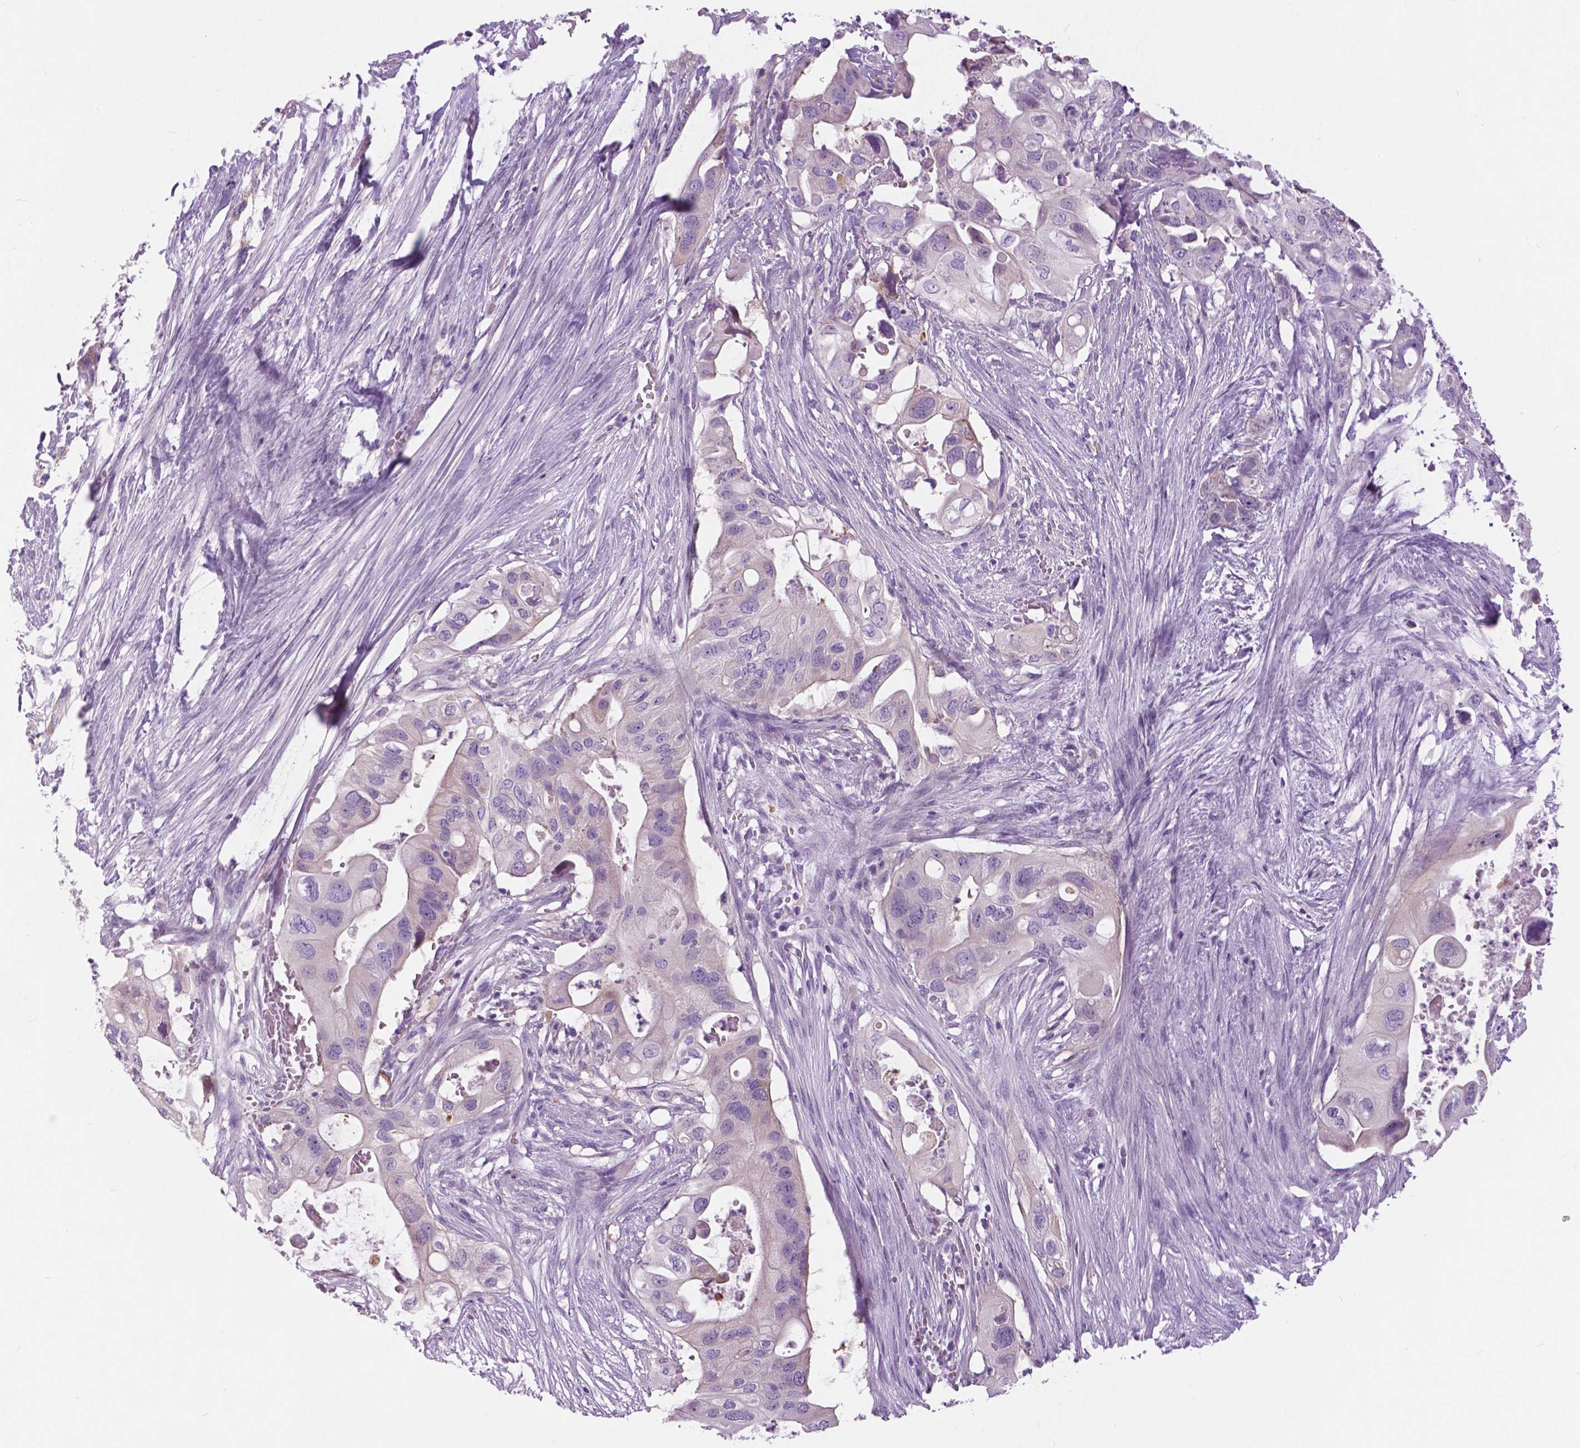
{"staining": {"intensity": "negative", "quantity": "none", "location": "none"}, "tissue": "pancreatic cancer", "cell_type": "Tumor cells", "image_type": "cancer", "snomed": [{"axis": "morphology", "description": "Adenocarcinoma, NOS"}, {"axis": "topography", "description": "Pancreas"}], "caption": "DAB (3,3'-diaminobenzidine) immunohistochemical staining of human pancreatic cancer (adenocarcinoma) reveals no significant staining in tumor cells.", "gene": "TP53TG5", "patient": {"sex": "female", "age": 72}}